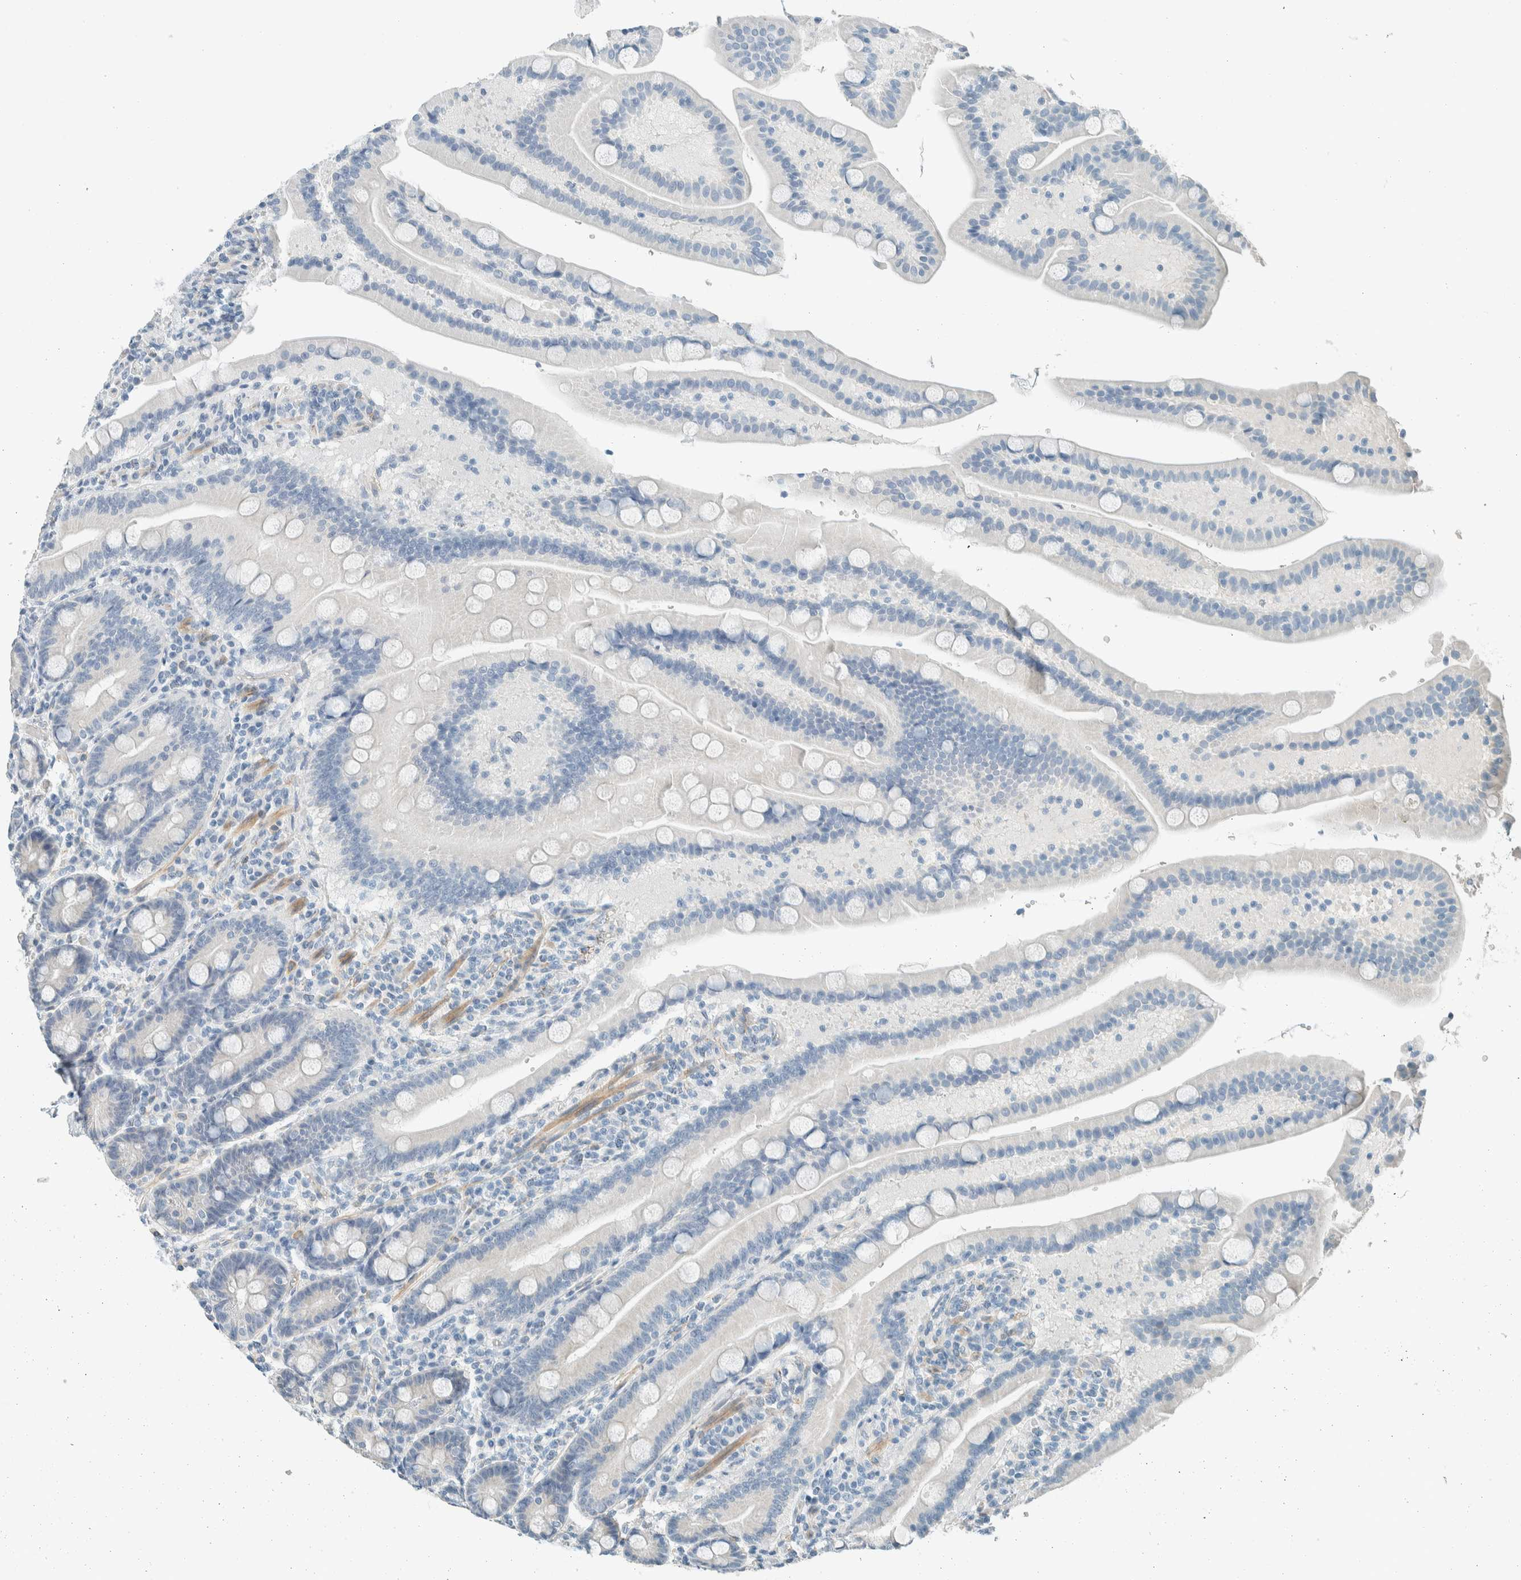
{"staining": {"intensity": "negative", "quantity": "none", "location": "none"}, "tissue": "duodenum", "cell_type": "Glandular cells", "image_type": "normal", "snomed": [{"axis": "morphology", "description": "Normal tissue, NOS"}, {"axis": "topography", "description": "Duodenum"}], "caption": "The IHC histopathology image has no significant positivity in glandular cells of duodenum.", "gene": "SLFN12", "patient": {"sex": "male", "age": 54}}